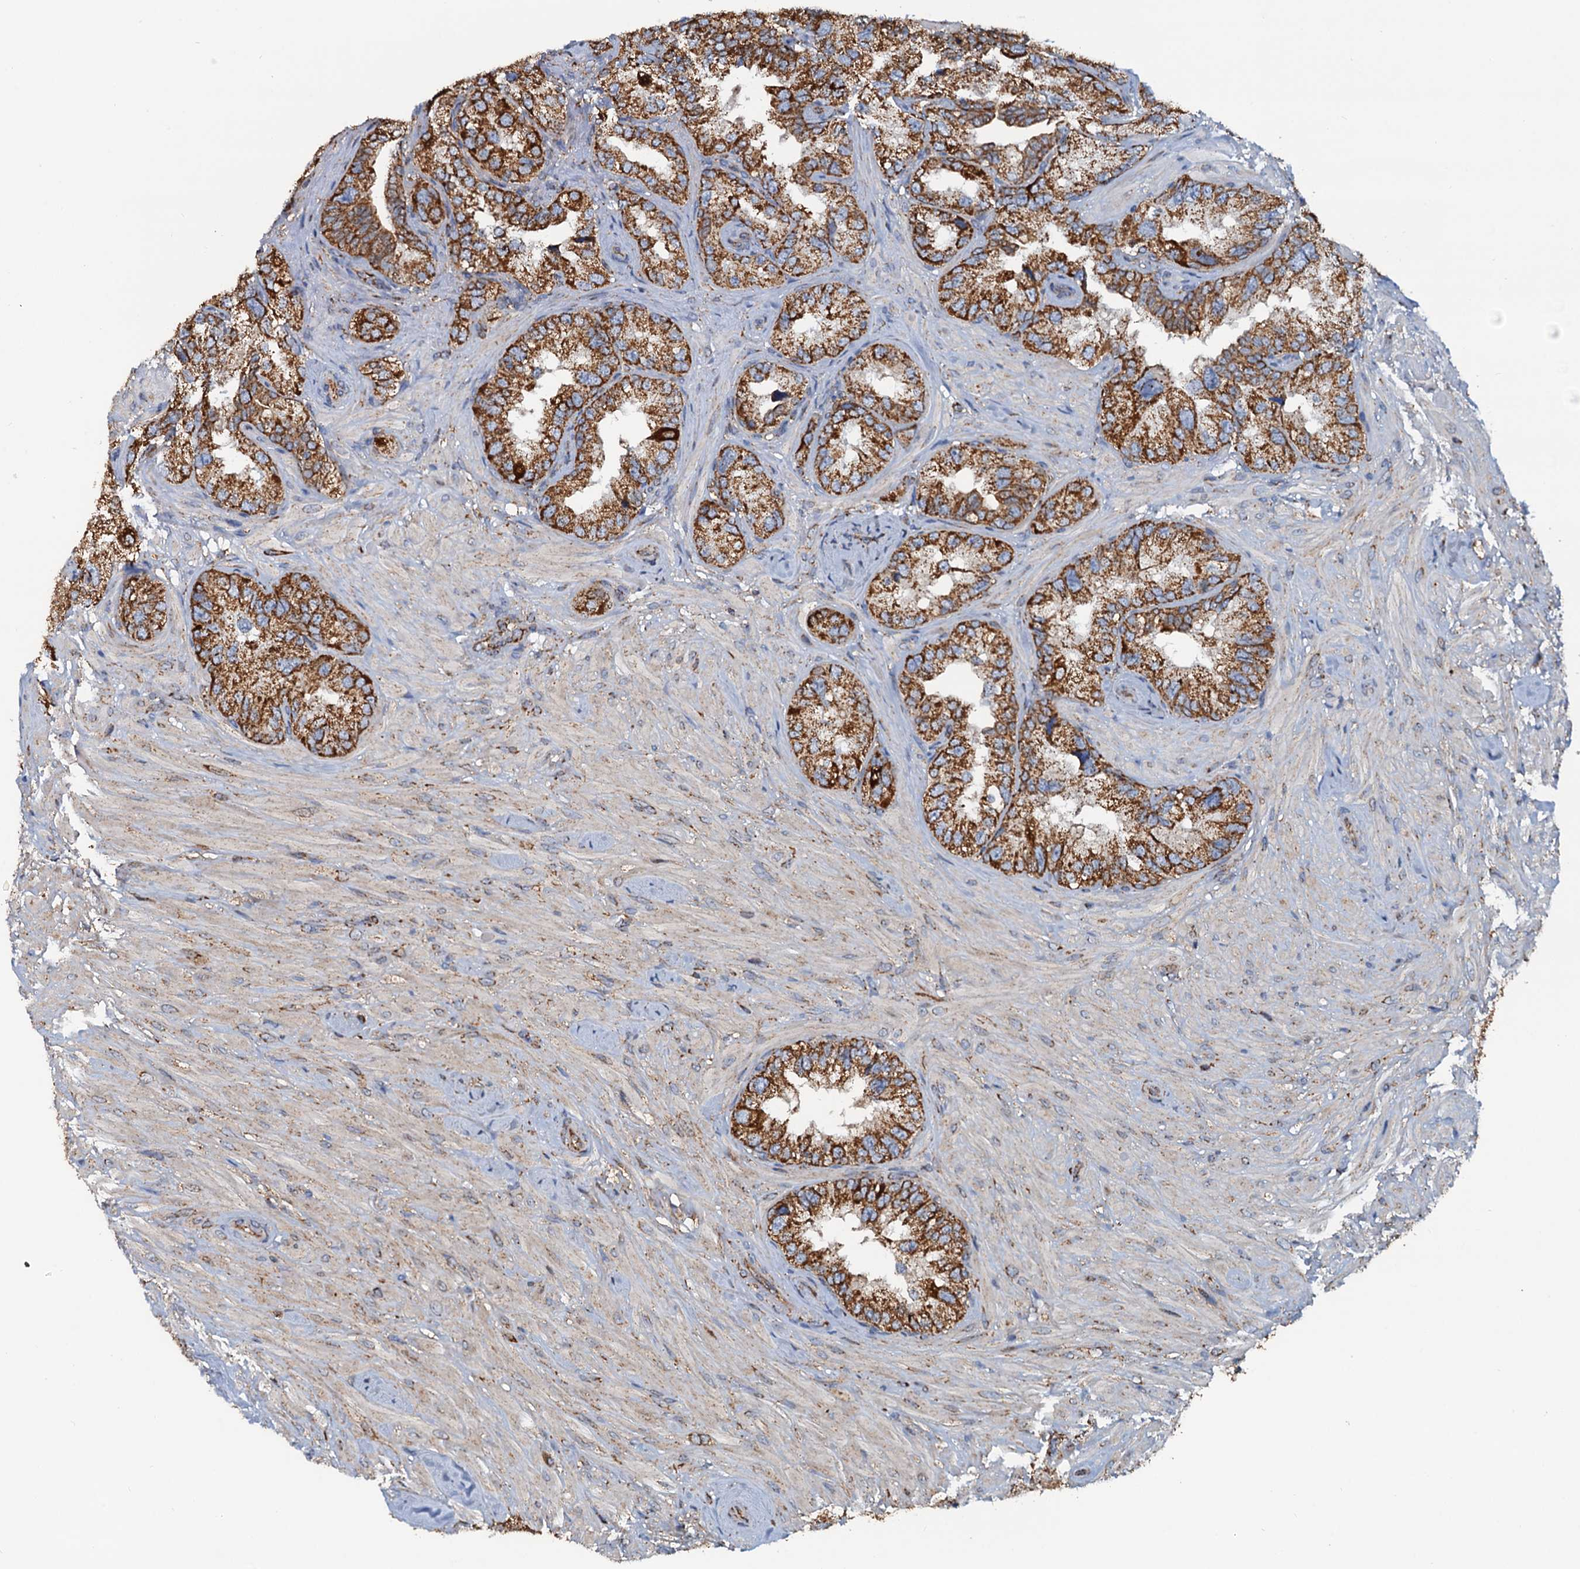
{"staining": {"intensity": "strong", "quantity": ">75%", "location": "cytoplasmic/membranous"}, "tissue": "seminal vesicle", "cell_type": "Glandular cells", "image_type": "normal", "snomed": [{"axis": "morphology", "description": "Normal tissue, NOS"}, {"axis": "topography", "description": "Seminal veicle"}, {"axis": "topography", "description": "Peripheral nerve tissue"}], "caption": "Glandular cells show high levels of strong cytoplasmic/membranous expression in approximately >75% of cells in normal human seminal vesicle. (IHC, brightfield microscopy, high magnification).", "gene": "AAGAB", "patient": {"sex": "male", "age": 67}}